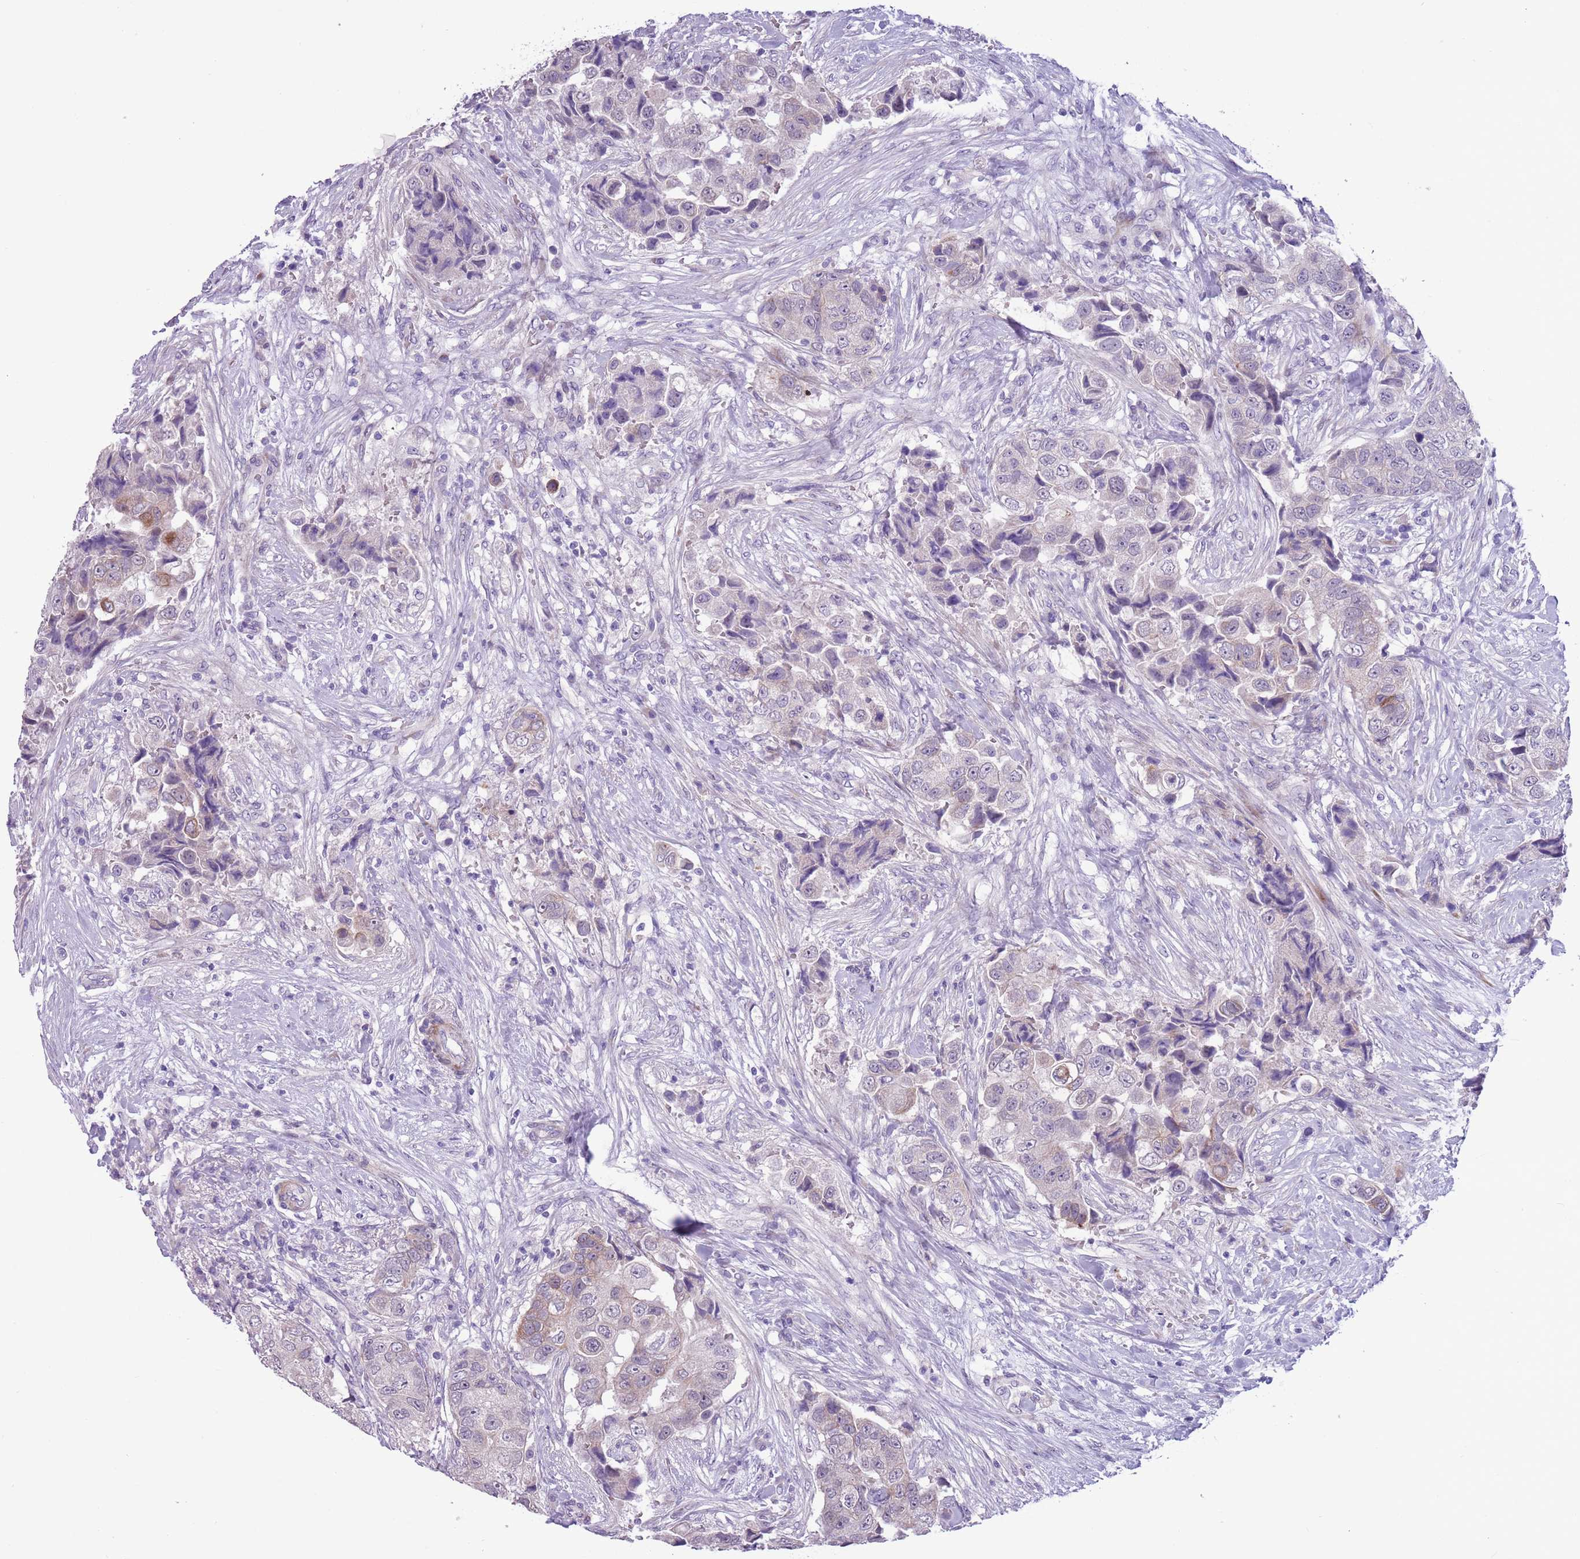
{"staining": {"intensity": "negative", "quantity": "none", "location": "none"}, "tissue": "breast cancer", "cell_type": "Tumor cells", "image_type": "cancer", "snomed": [{"axis": "morphology", "description": "Normal tissue, NOS"}, {"axis": "morphology", "description": "Duct carcinoma"}, {"axis": "topography", "description": "Breast"}], "caption": "This is a image of immunohistochemistry staining of breast cancer (invasive ductal carcinoma), which shows no positivity in tumor cells.", "gene": "MRPL32", "patient": {"sex": "female", "age": 62}}